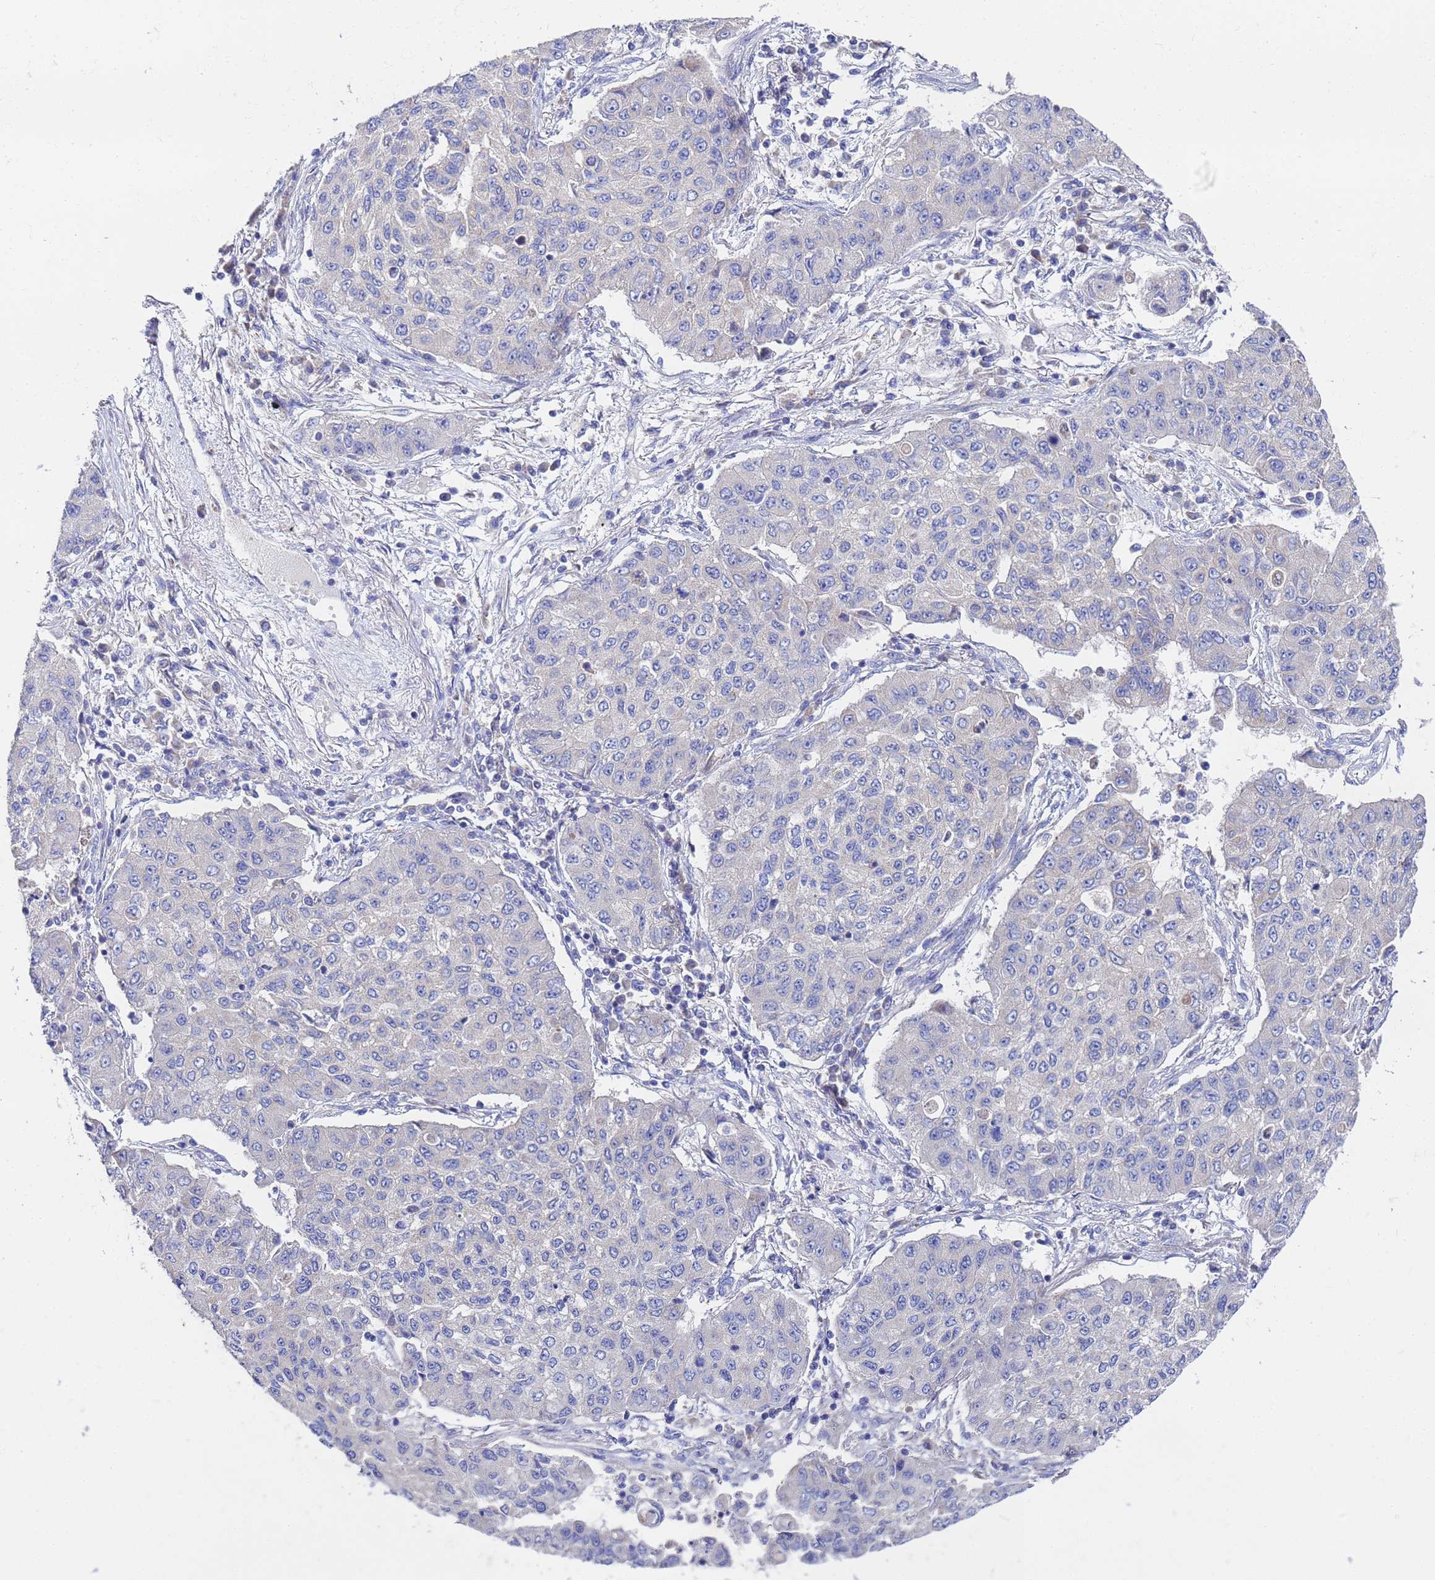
{"staining": {"intensity": "negative", "quantity": "none", "location": "none"}, "tissue": "lung cancer", "cell_type": "Tumor cells", "image_type": "cancer", "snomed": [{"axis": "morphology", "description": "Squamous cell carcinoma, NOS"}, {"axis": "topography", "description": "Lung"}], "caption": "Immunohistochemical staining of human lung squamous cell carcinoma reveals no significant expression in tumor cells.", "gene": "FAHD2A", "patient": {"sex": "male", "age": 74}}